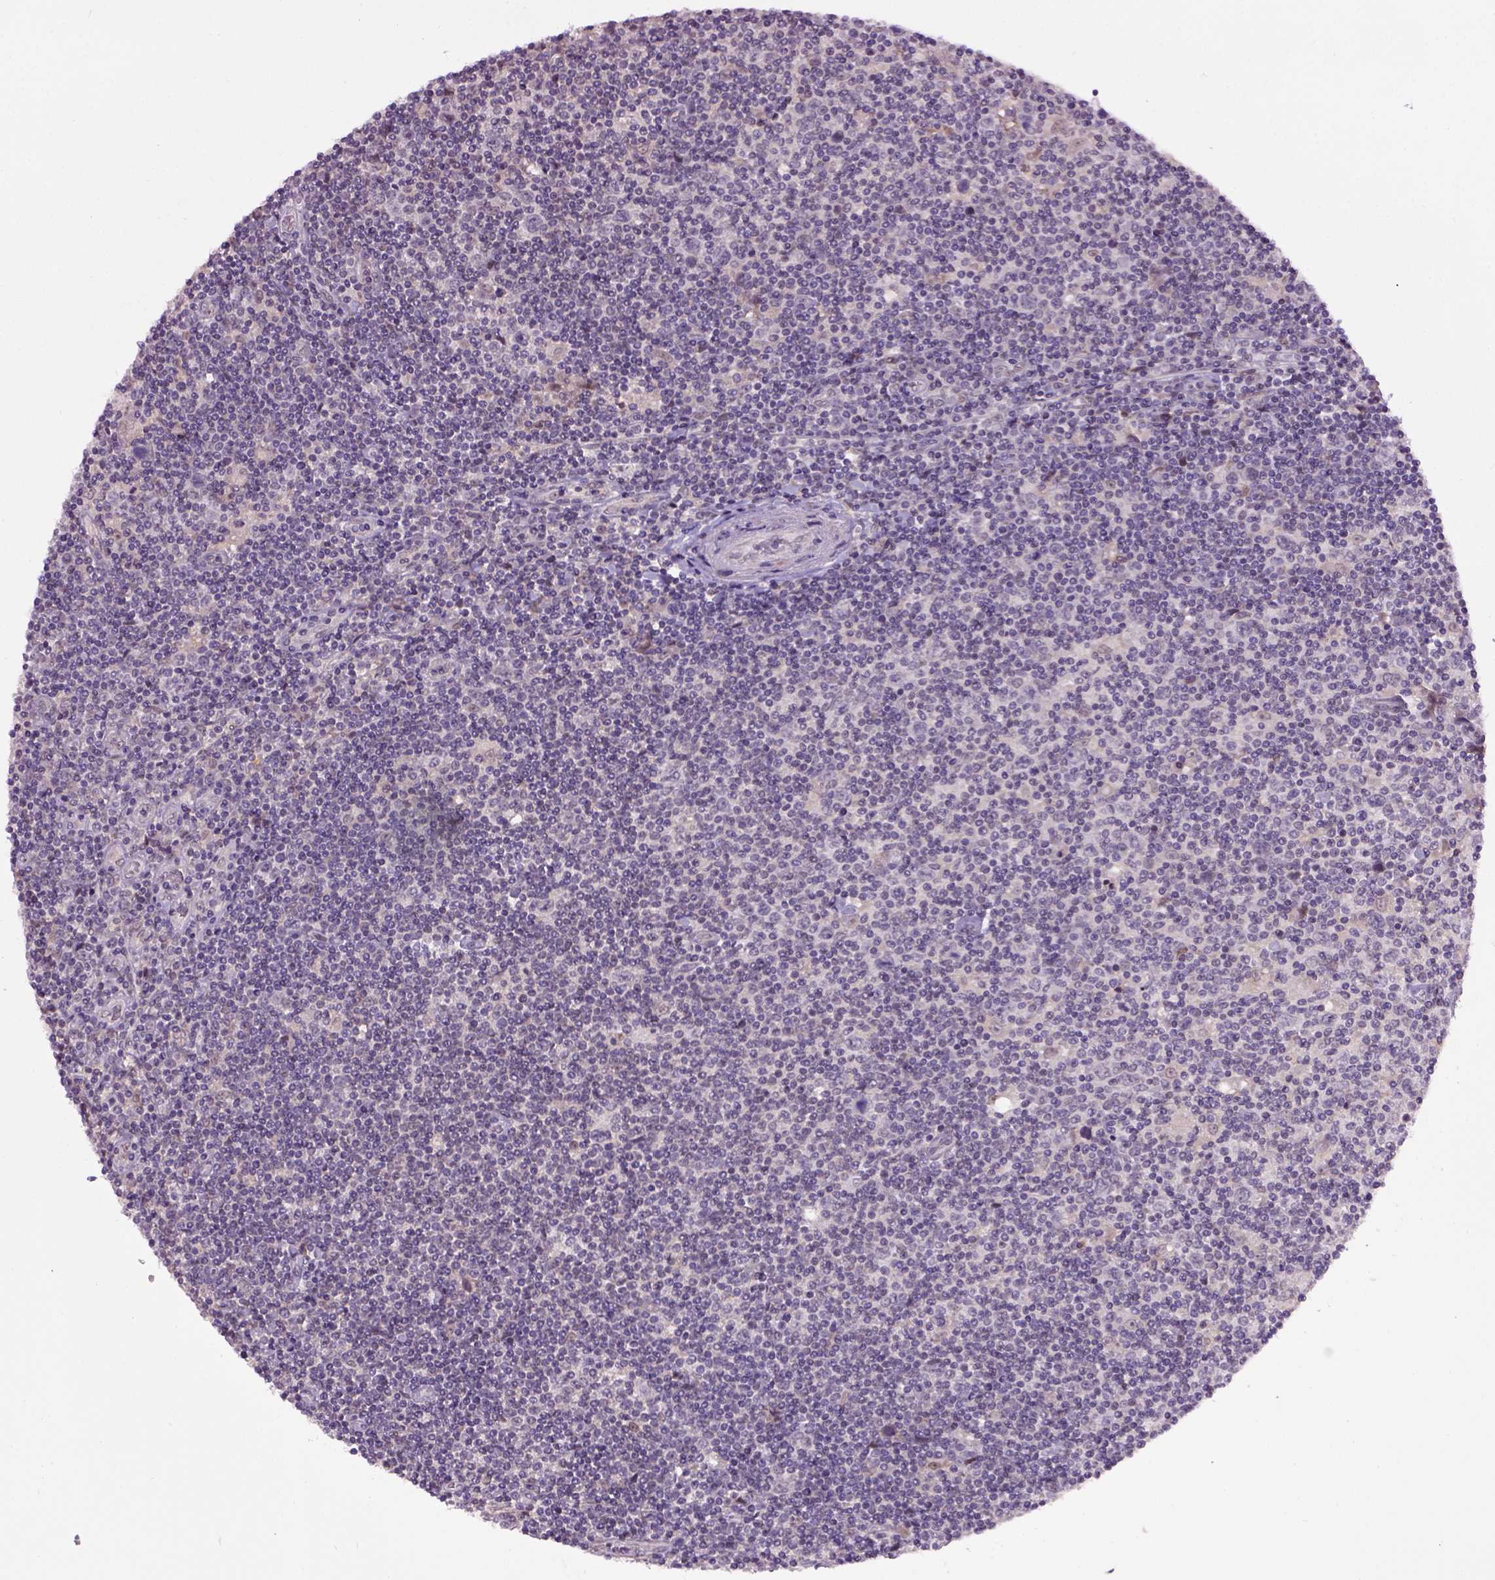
{"staining": {"intensity": "negative", "quantity": "none", "location": "none"}, "tissue": "lymphoma", "cell_type": "Tumor cells", "image_type": "cancer", "snomed": [{"axis": "morphology", "description": "Hodgkin's disease, NOS"}, {"axis": "topography", "description": "Lymph node"}], "caption": "Hodgkin's disease was stained to show a protein in brown. There is no significant staining in tumor cells.", "gene": "RAB43", "patient": {"sex": "male", "age": 40}}